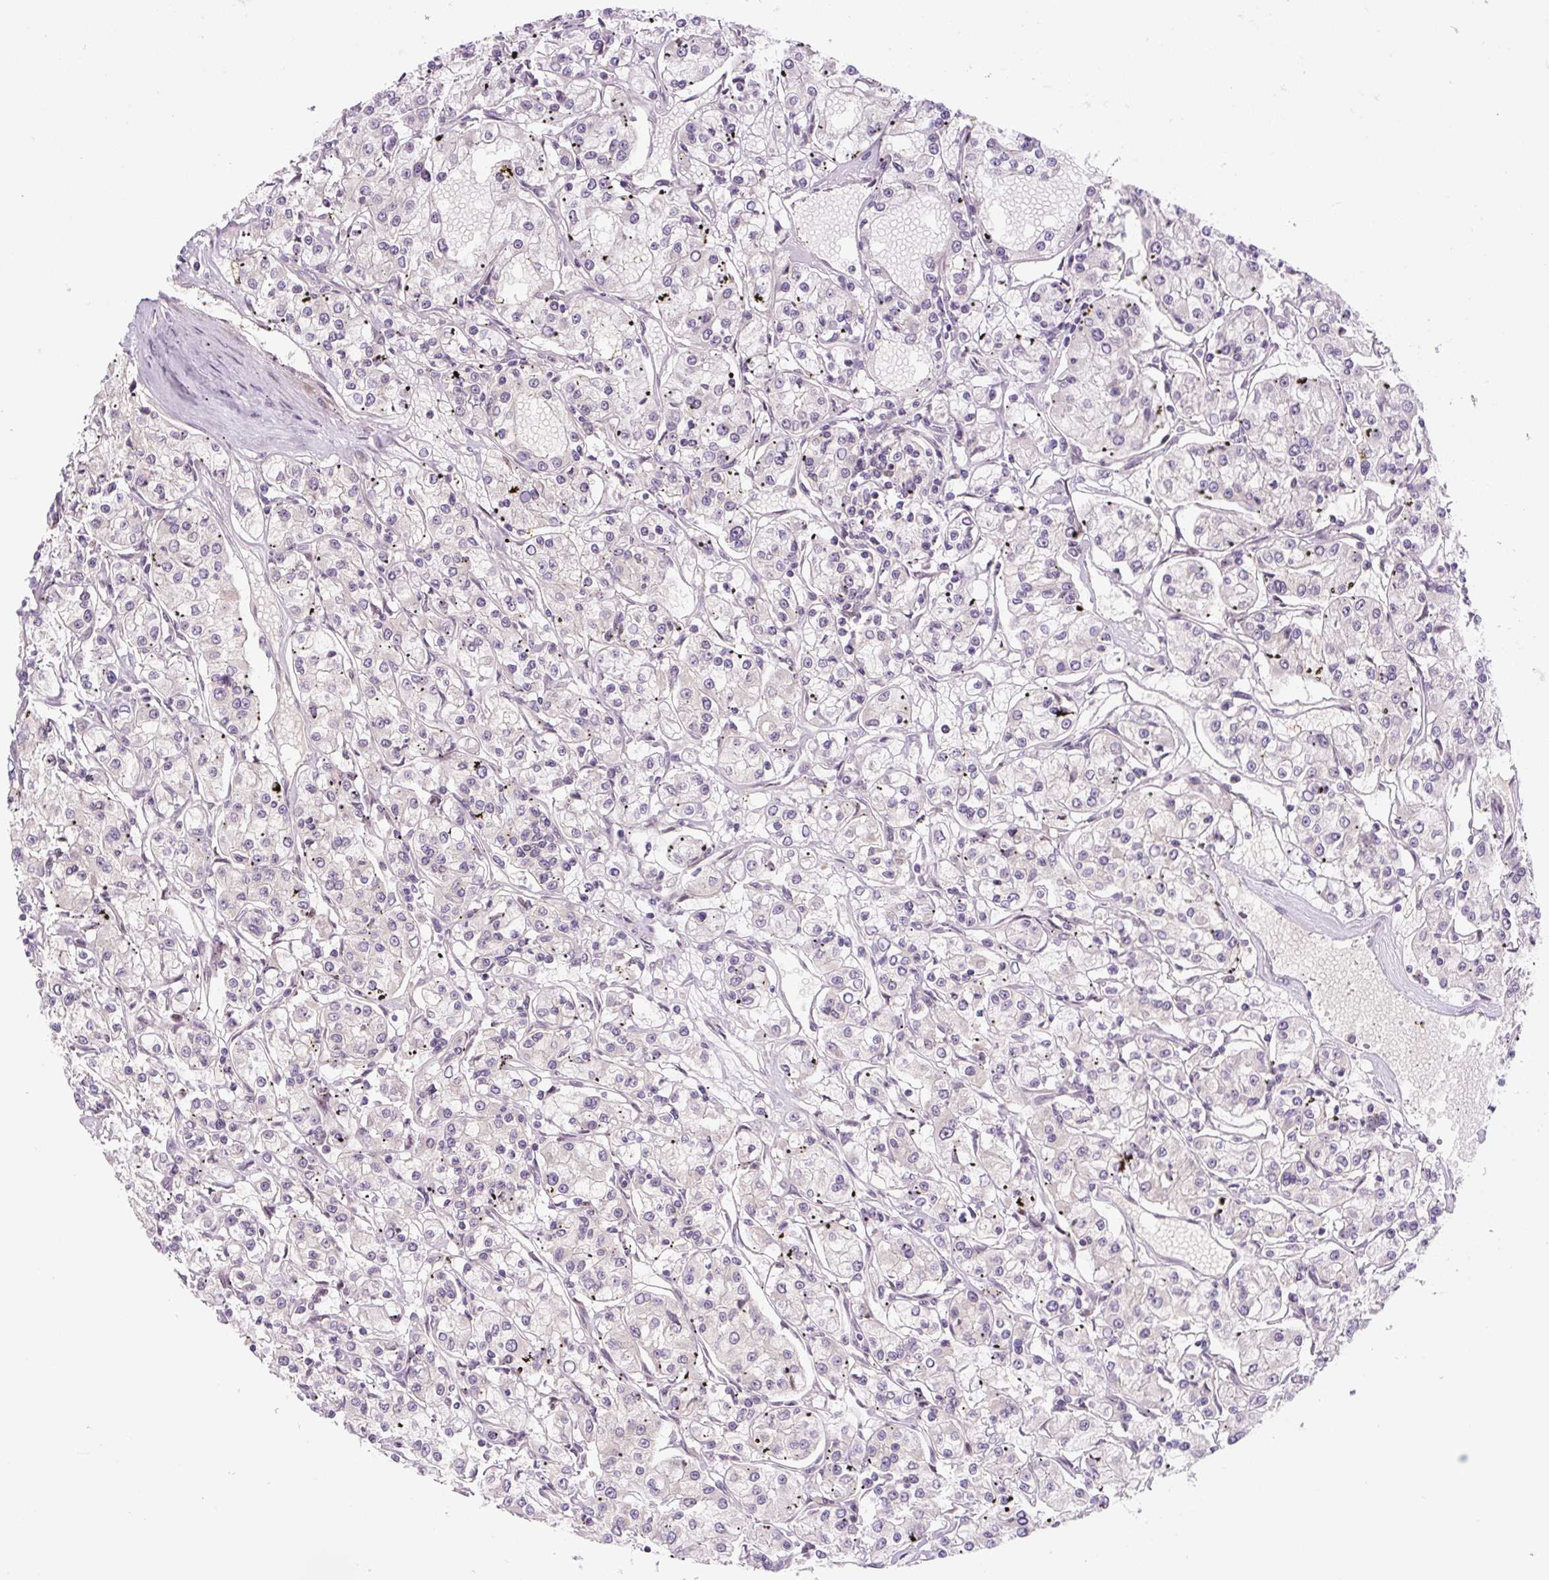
{"staining": {"intensity": "negative", "quantity": "none", "location": "none"}, "tissue": "renal cancer", "cell_type": "Tumor cells", "image_type": "cancer", "snomed": [{"axis": "morphology", "description": "Adenocarcinoma, NOS"}, {"axis": "topography", "description": "Kidney"}], "caption": "Immunohistochemical staining of renal adenocarcinoma shows no significant expression in tumor cells. Brightfield microscopy of immunohistochemistry (IHC) stained with DAB (3,3'-diaminobenzidine) (brown) and hematoxylin (blue), captured at high magnification.", "gene": "YIF1B", "patient": {"sex": "female", "age": 59}}